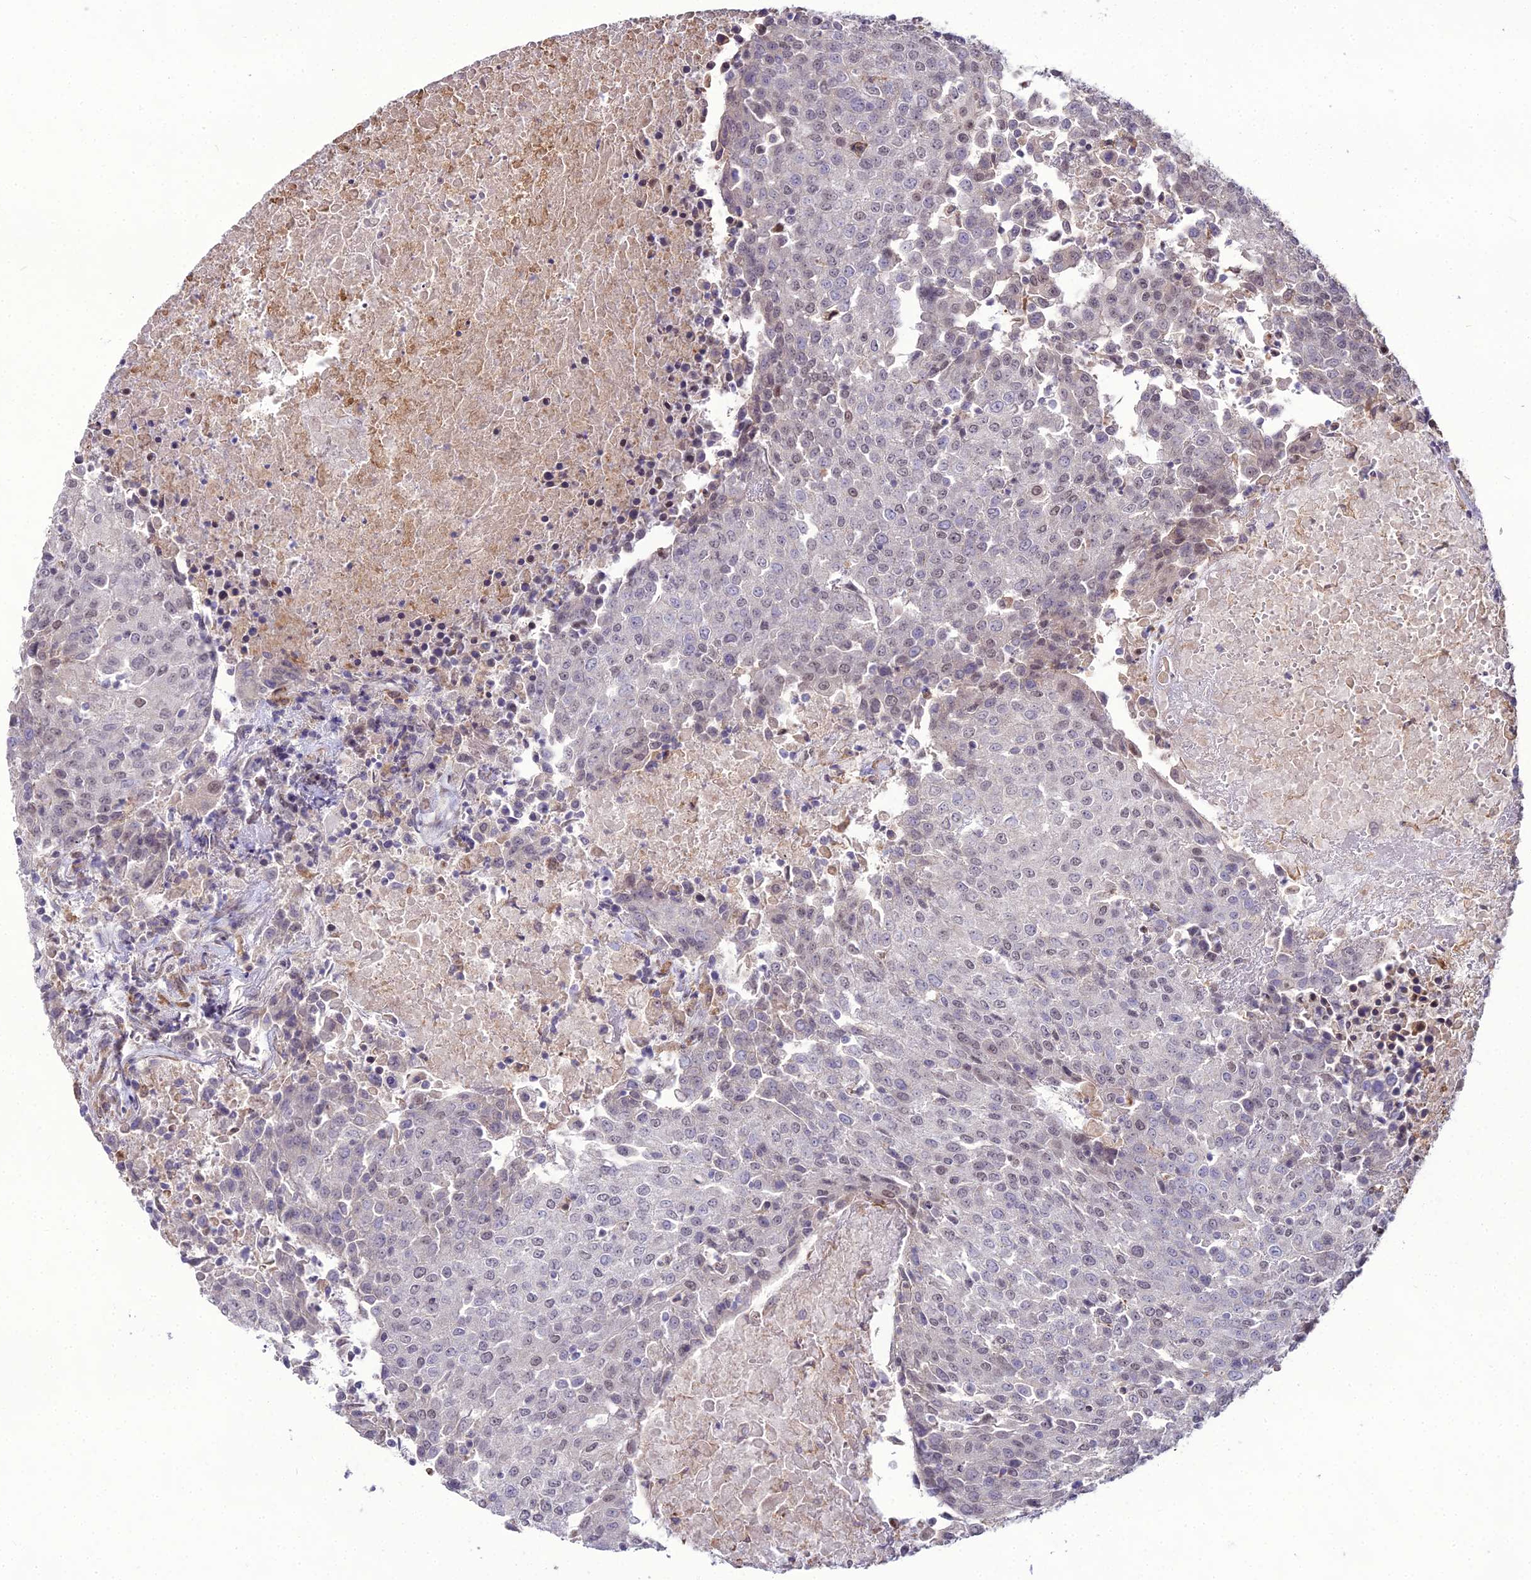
{"staining": {"intensity": "weak", "quantity": "<25%", "location": "nuclear"}, "tissue": "urothelial cancer", "cell_type": "Tumor cells", "image_type": "cancer", "snomed": [{"axis": "morphology", "description": "Urothelial carcinoma, High grade"}, {"axis": "topography", "description": "Urinary bladder"}], "caption": "A histopathology image of urothelial cancer stained for a protein reveals no brown staining in tumor cells.", "gene": "TROAP", "patient": {"sex": "female", "age": 85}}